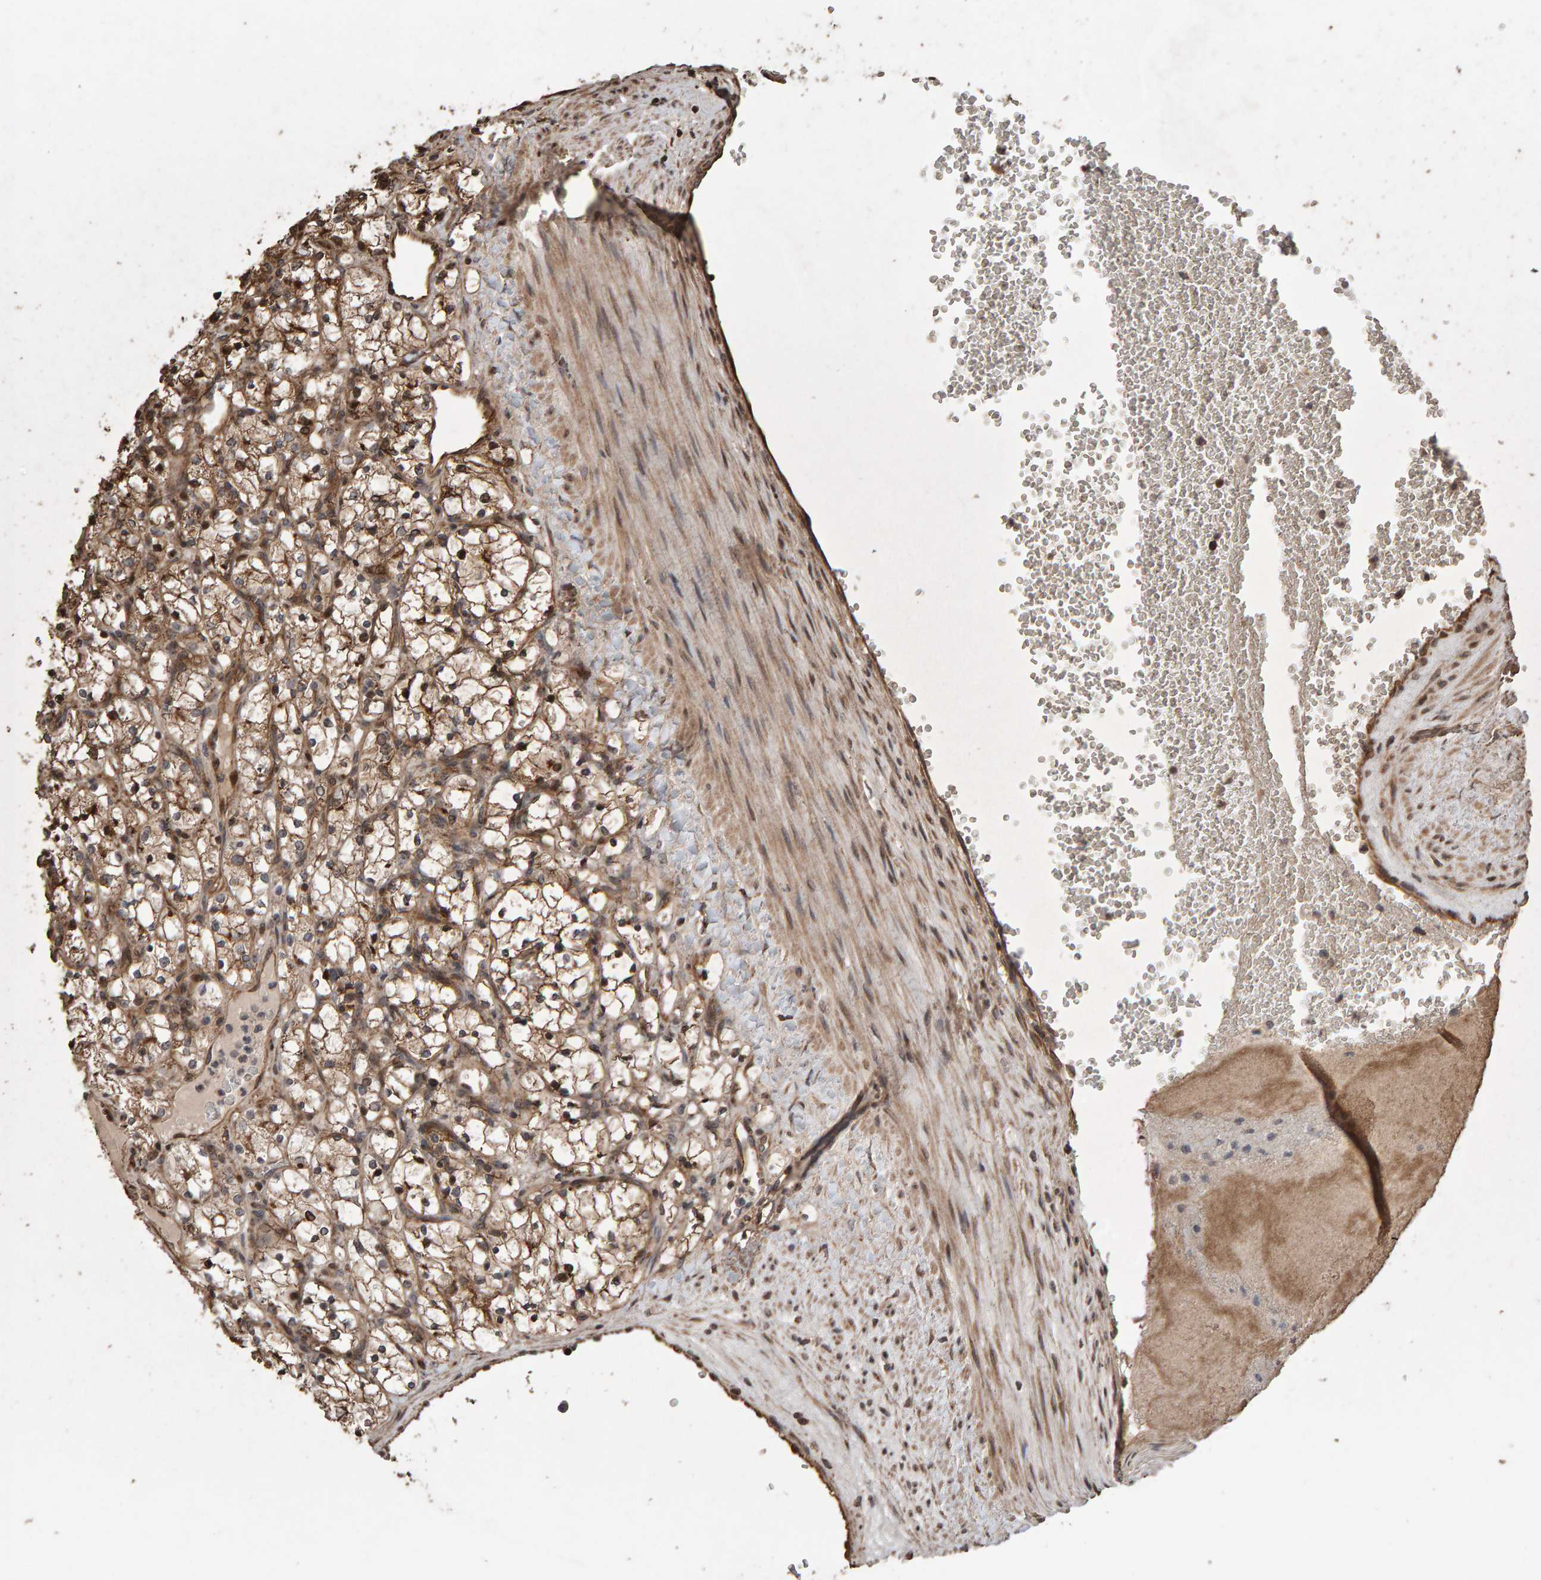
{"staining": {"intensity": "moderate", "quantity": ">75%", "location": "cytoplasmic/membranous"}, "tissue": "renal cancer", "cell_type": "Tumor cells", "image_type": "cancer", "snomed": [{"axis": "morphology", "description": "Adenocarcinoma, NOS"}, {"axis": "topography", "description": "Kidney"}], "caption": "Moderate cytoplasmic/membranous expression for a protein is appreciated in approximately >75% of tumor cells of adenocarcinoma (renal) using immunohistochemistry (IHC).", "gene": "OSBP2", "patient": {"sex": "female", "age": 69}}